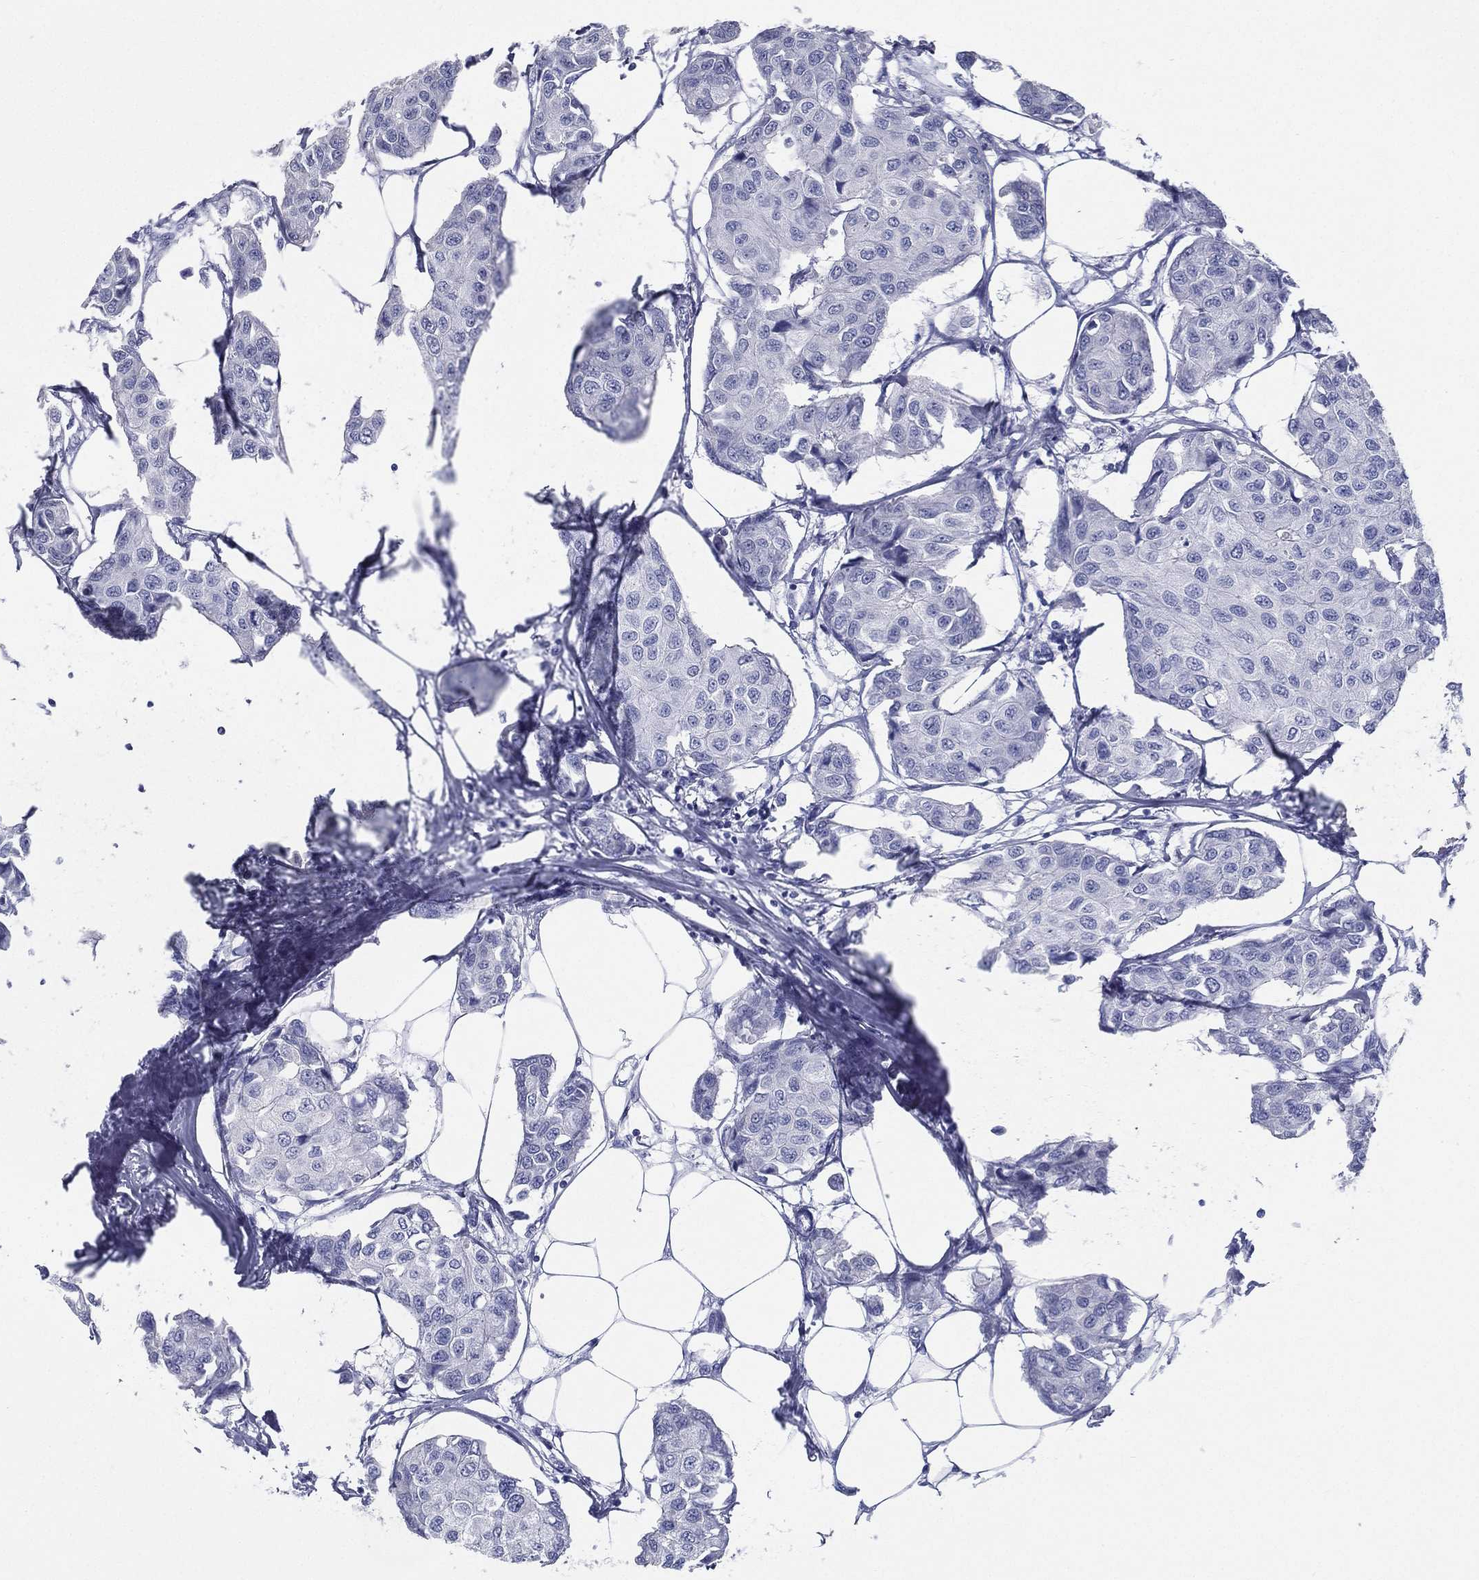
{"staining": {"intensity": "negative", "quantity": "none", "location": "none"}, "tissue": "breast cancer", "cell_type": "Tumor cells", "image_type": "cancer", "snomed": [{"axis": "morphology", "description": "Duct carcinoma"}, {"axis": "topography", "description": "Breast"}], "caption": "IHC histopathology image of neoplastic tissue: breast cancer (infiltrating ductal carcinoma) stained with DAB shows no significant protein staining in tumor cells.", "gene": "RSPH4A", "patient": {"sex": "female", "age": 80}}